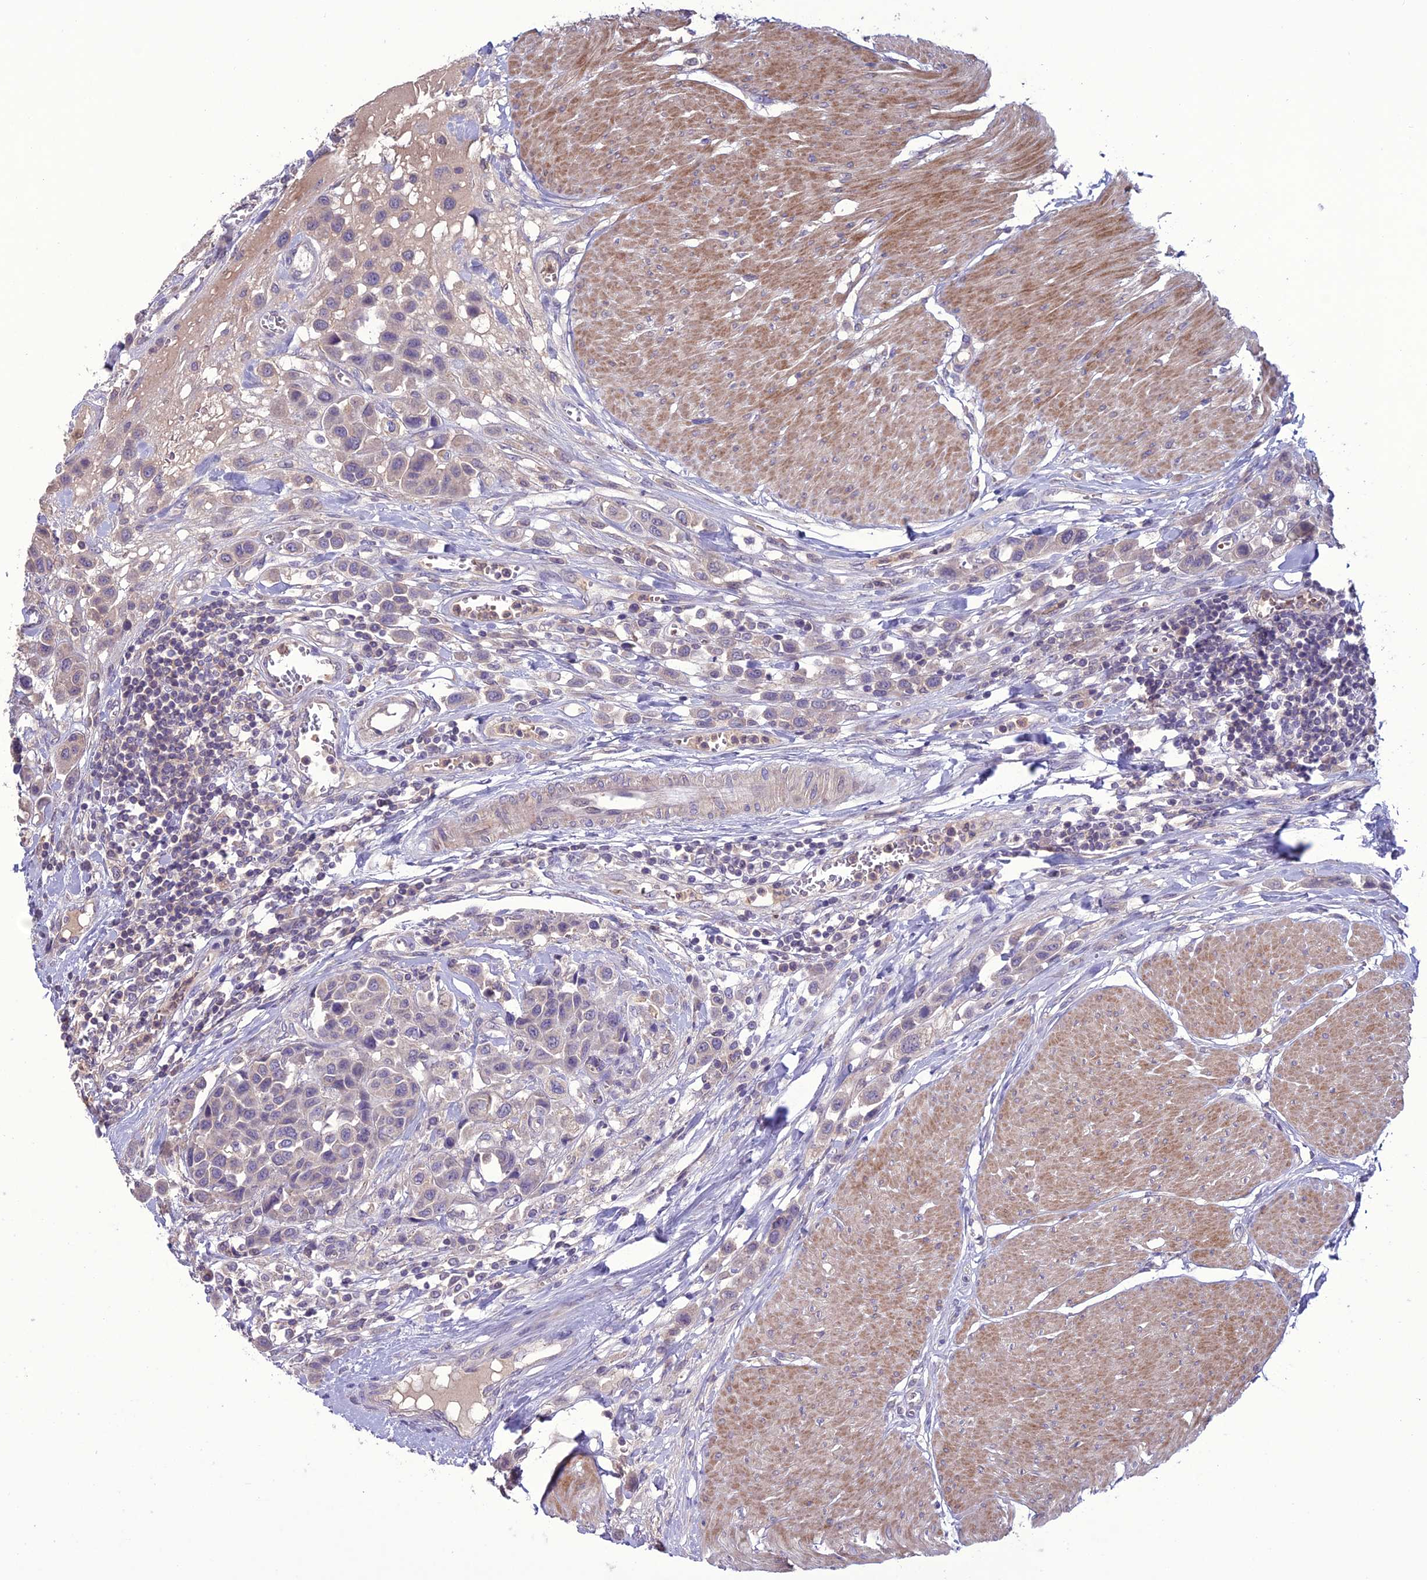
{"staining": {"intensity": "weak", "quantity": "25%-75%", "location": "cytoplasmic/membranous"}, "tissue": "urothelial cancer", "cell_type": "Tumor cells", "image_type": "cancer", "snomed": [{"axis": "morphology", "description": "Urothelial carcinoma, High grade"}, {"axis": "topography", "description": "Urinary bladder"}], "caption": "This image exhibits urothelial carcinoma (high-grade) stained with IHC to label a protein in brown. The cytoplasmic/membranous of tumor cells show weak positivity for the protein. Nuclei are counter-stained blue.", "gene": "C2orf76", "patient": {"sex": "male", "age": 50}}